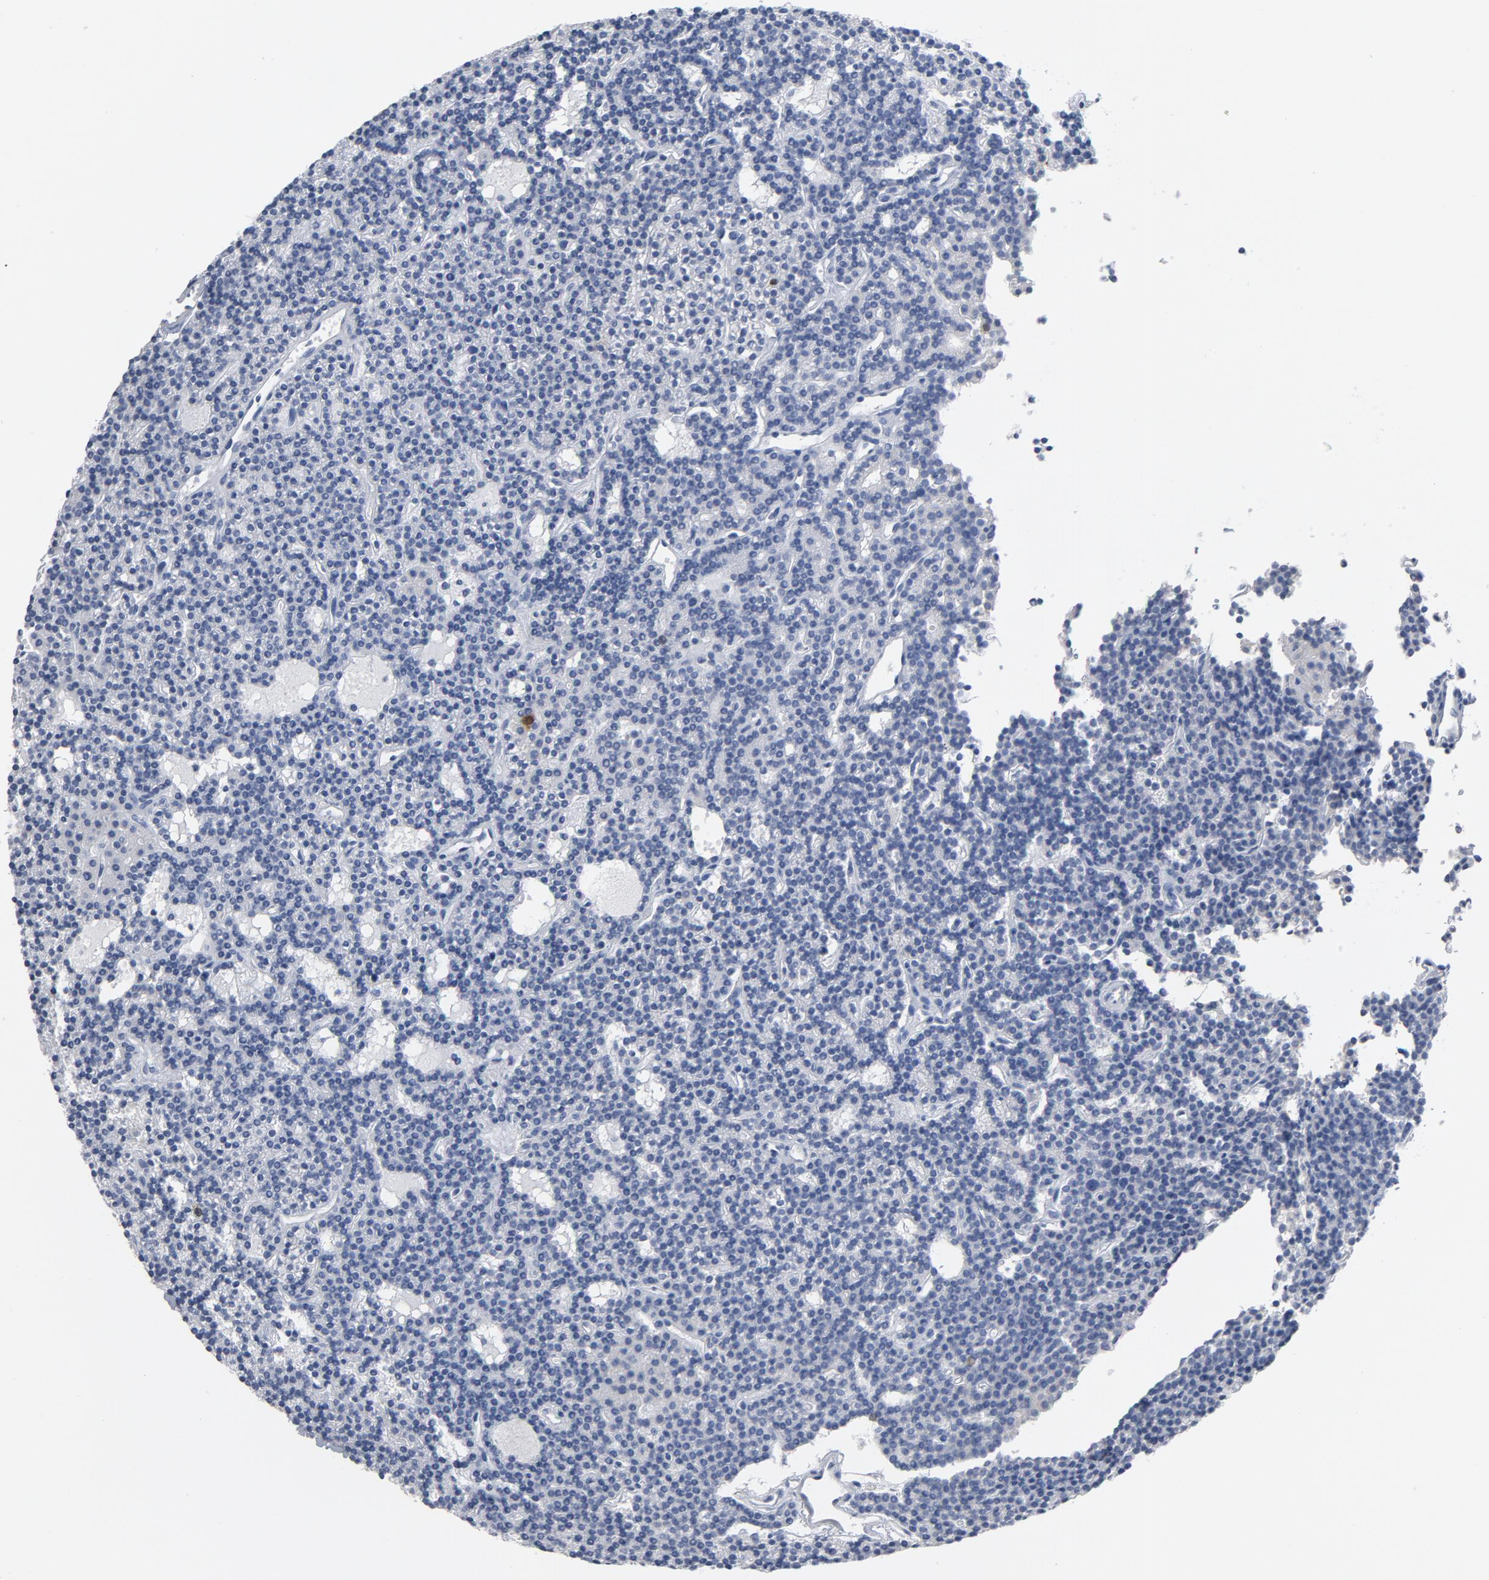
{"staining": {"intensity": "strong", "quantity": "<25%", "location": "nuclear"}, "tissue": "parathyroid gland", "cell_type": "Glandular cells", "image_type": "normal", "snomed": [{"axis": "morphology", "description": "Normal tissue, NOS"}, {"axis": "topography", "description": "Parathyroid gland"}], "caption": "Immunohistochemical staining of unremarkable parathyroid gland displays medium levels of strong nuclear expression in approximately <25% of glandular cells. Immunohistochemistry (ihc) stains the protein of interest in brown and the nuclei are stained blue.", "gene": "CDC20", "patient": {"sex": "female", "age": 45}}